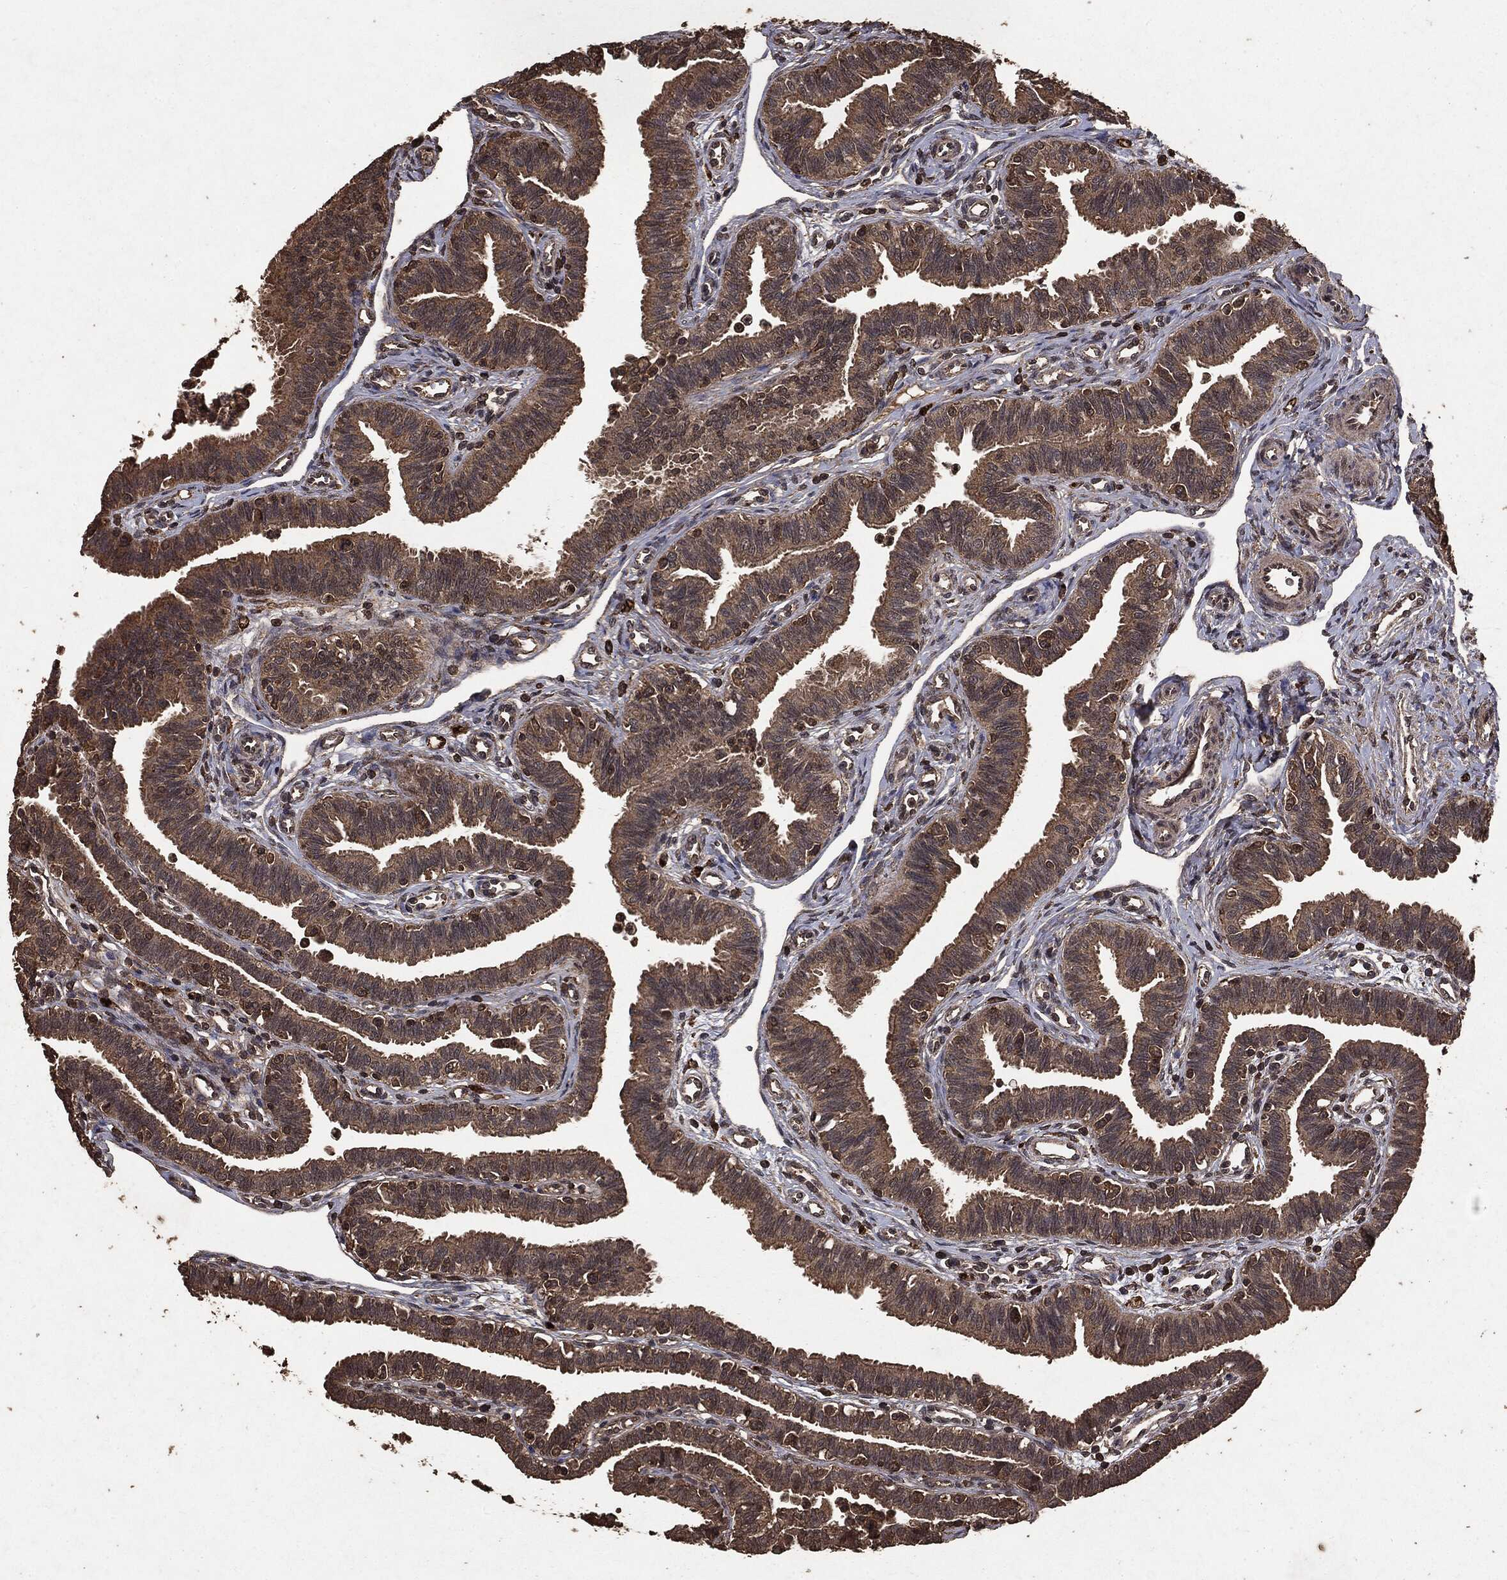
{"staining": {"intensity": "strong", "quantity": ">75%", "location": "cytoplasmic/membranous"}, "tissue": "fallopian tube", "cell_type": "Glandular cells", "image_type": "normal", "snomed": [{"axis": "morphology", "description": "Normal tissue, NOS"}, {"axis": "topography", "description": "Fallopian tube"}], "caption": "Brown immunohistochemical staining in benign human fallopian tube shows strong cytoplasmic/membranous expression in about >75% of glandular cells.", "gene": "NME1", "patient": {"sex": "female", "age": 36}}